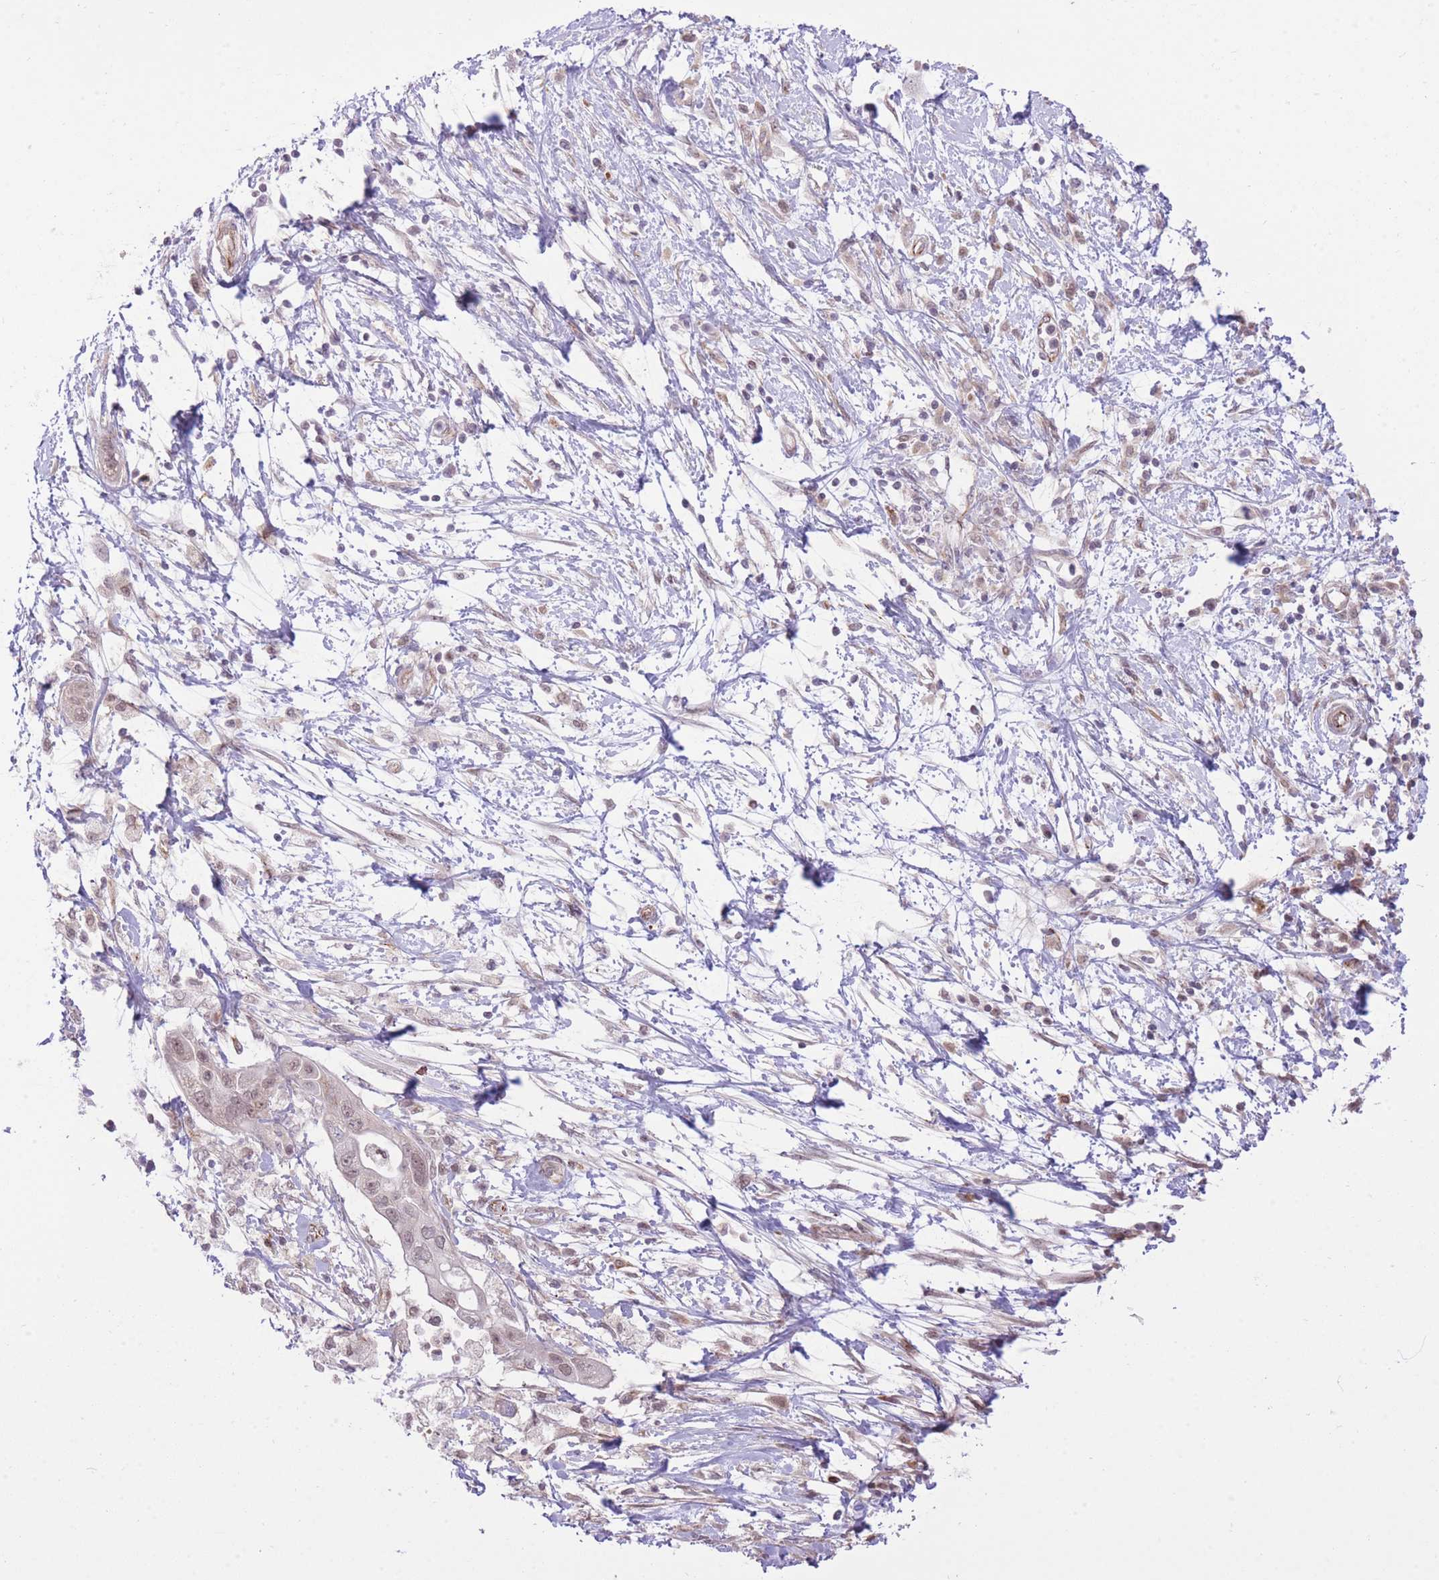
{"staining": {"intensity": "weak", "quantity": "25%-75%", "location": "nuclear"}, "tissue": "pancreatic cancer", "cell_type": "Tumor cells", "image_type": "cancer", "snomed": [{"axis": "morphology", "description": "Adenocarcinoma, NOS"}, {"axis": "topography", "description": "Pancreas"}], "caption": "Immunohistochemistry photomicrograph of neoplastic tissue: pancreatic cancer stained using IHC reveals low levels of weak protein expression localized specifically in the nuclear of tumor cells, appearing as a nuclear brown color.", "gene": "ELL", "patient": {"sex": "male", "age": 68}}